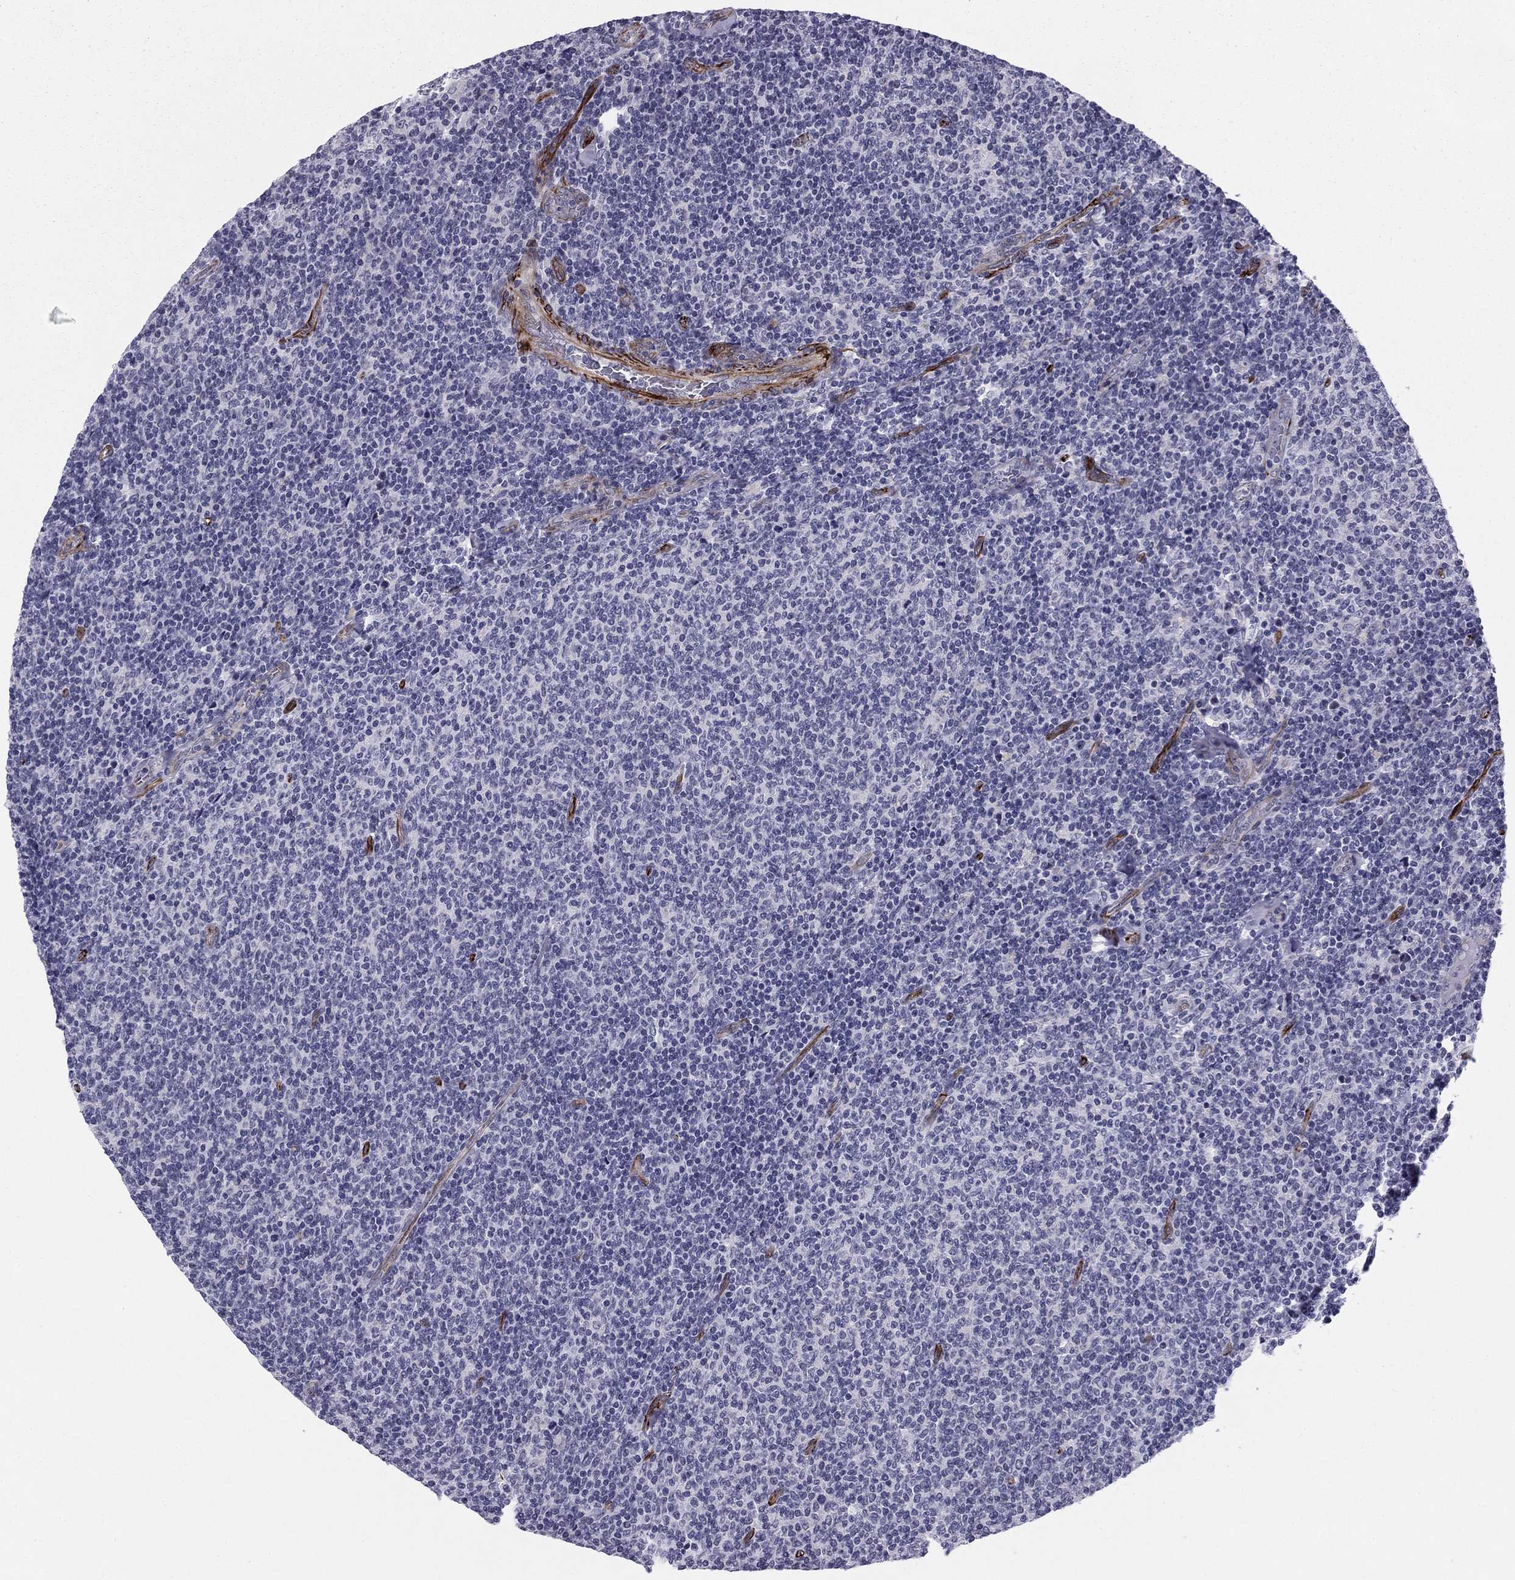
{"staining": {"intensity": "negative", "quantity": "none", "location": "none"}, "tissue": "lymphoma", "cell_type": "Tumor cells", "image_type": "cancer", "snomed": [{"axis": "morphology", "description": "Malignant lymphoma, non-Hodgkin's type, Low grade"}, {"axis": "topography", "description": "Lymph node"}], "caption": "Histopathology image shows no protein expression in tumor cells of low-grade malignant lymphoma, non-Hodgkin's type tissue.", "gene": "ANKS4B", "patient": {"sex": "male", "age": 52}}